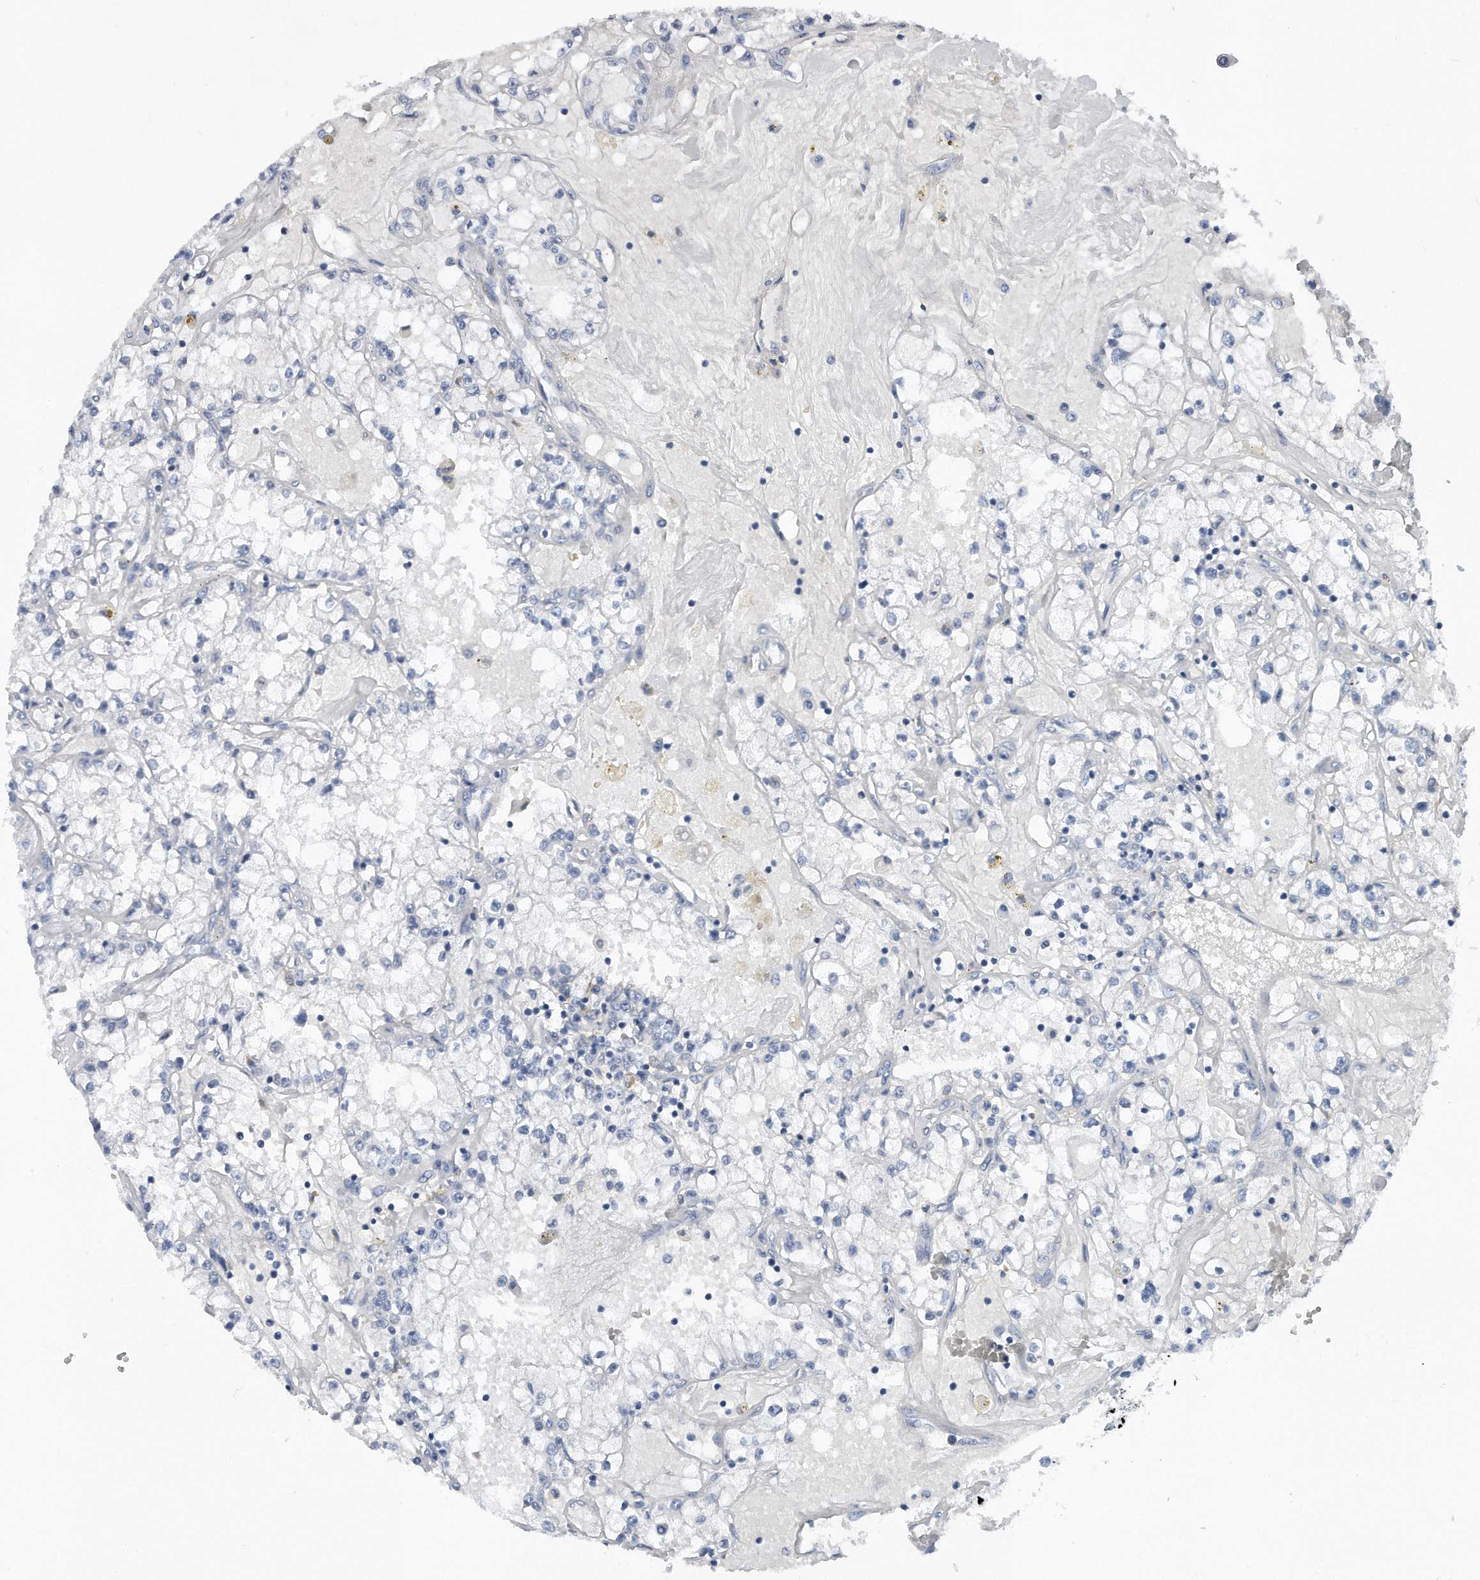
{"staining": {"intensity": "negative", "quantity": "none", "location": "none"}, "tissue": "renal cancer", "cell_type": "Tumor cells", "image_type": "cancer", "snomed": [{"axis": "morphology", "description": "Adenocarcinoma, NOS"}, {"axis": "topography", "description": "Kidney"}], "caption": "Tumor cells are negative for protein expression in human renal adenocarcinoma.", "gene": "TP53INP1", "patient": {"sex": "male", "age": 56}}